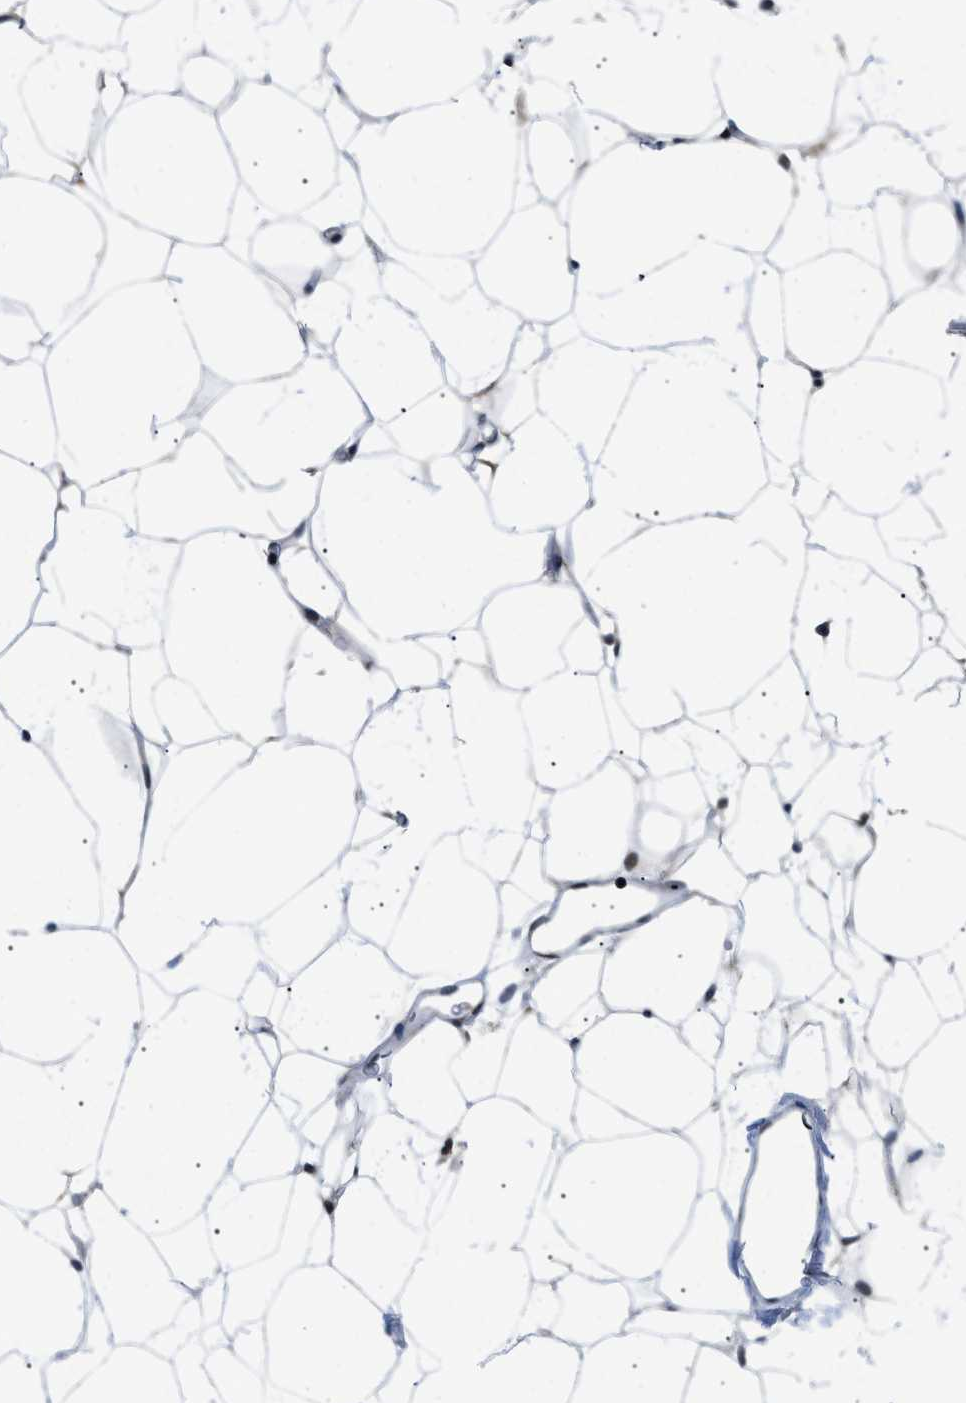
{"staining": {"intensity": "moderate", "quantity": "25%-75%", "location": "nuclear"}, "tissue": "adipose tissue", "cell_type": "Adipocytes", "image_type": "normal", "snomed": [{"axis": "morphology", "description": "Normal tissue, NOS"}, {"axis": "topography", "description": "Breast"}, {"axis": "topography", "description": "Soft tissue"}], "caption": "Immunohistochemistry of unremarkable human adipose tissue displays medium levels of moderate nuclear staining in about 25%-75% of adipocytes.", "gene": "RBM15", "patient": {"sex": "female", "age": 75}}